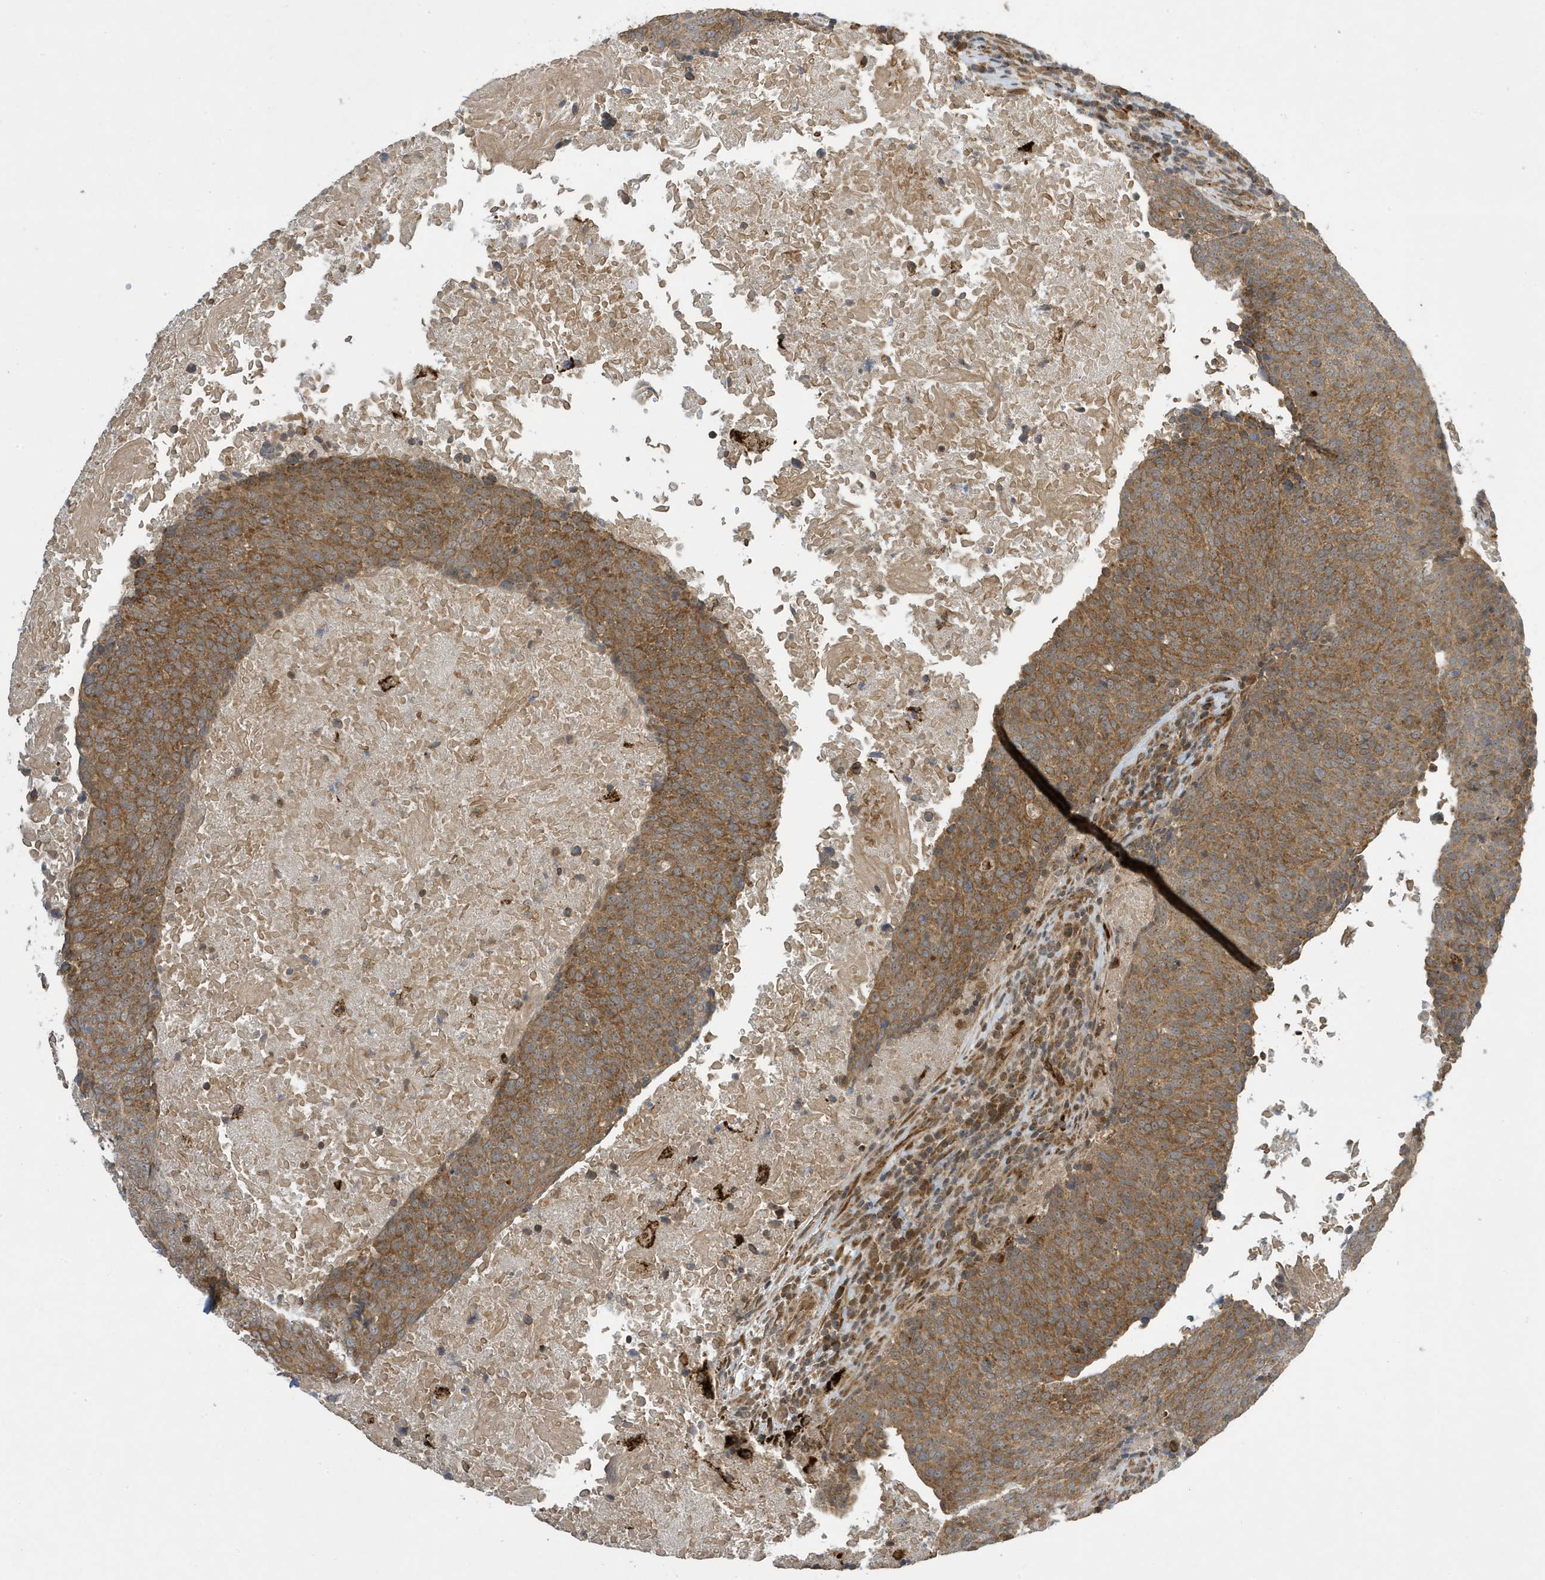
{"staining": {"intensity": "moderate", "quantity": ">75%", "location": "cytoplasmic/membranous"}, "tissue": "head and neck cancer", "cell_type": "Tumor cells", "image_type": "cancer", "snomed": [{"axis": "morphology", "description": "Squamous cell carcinoma, NOS"}, {"axis": "morphology", "description": "Squamous cell carcinoma, metastatic, NOS"}, {"axis": "topography", "description": "Lymph node"}, {"axis": "topography", "description": "Head-Neck"}], "caption": "Head and neck cancer (metastatic squamous cell carcinoma) stained for a protein demonstrates moderate cytoplasmic/membranous positivity in tumor cells. The staining was performed using DAB, with brown indicating positive protein expression. Nuclei are stained blue with hematoxylin.", "gene": "NCOA7", "patient": {"sex": "male", "age": 62}}